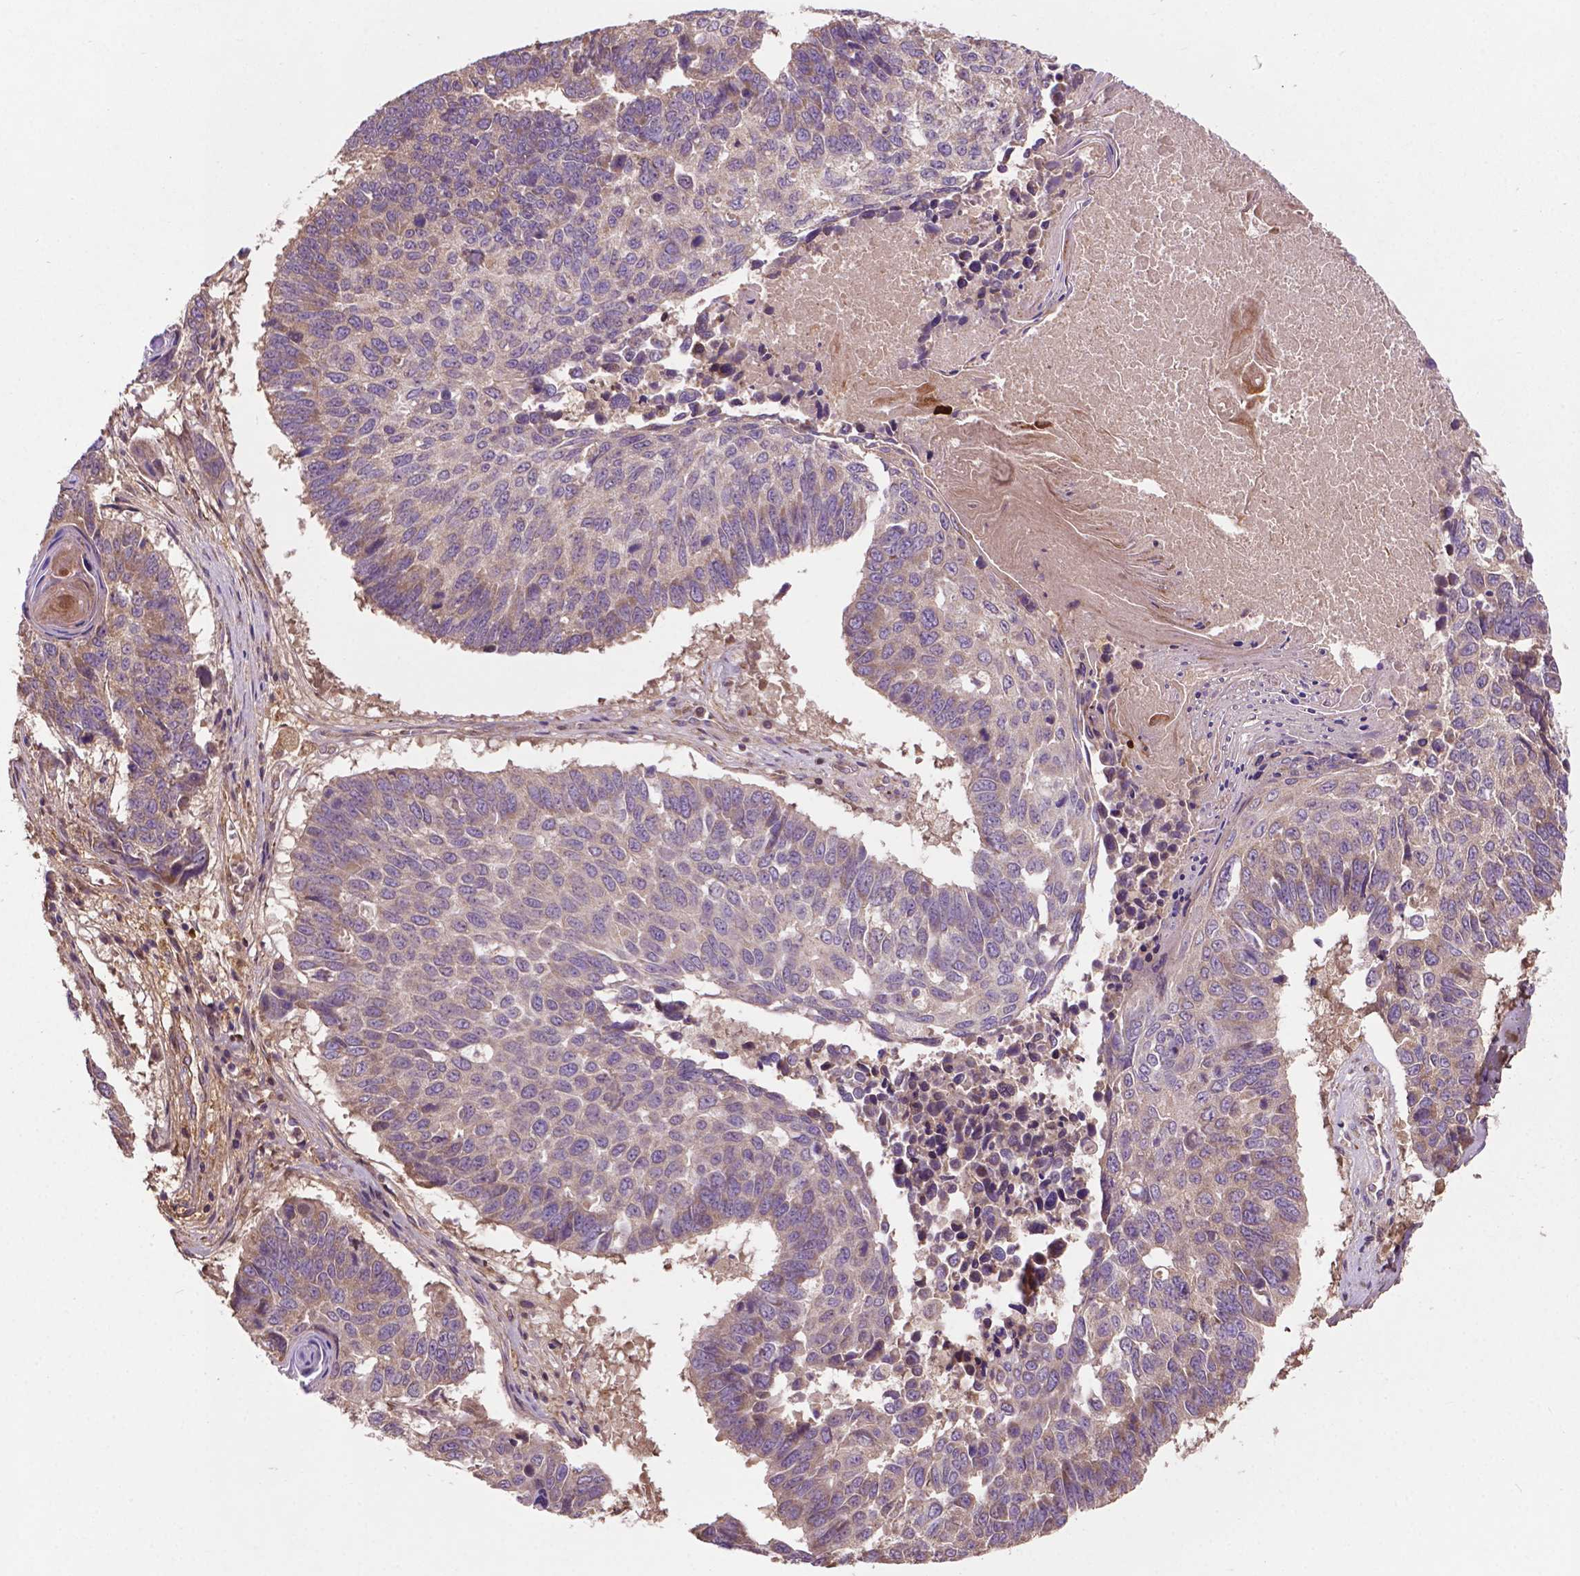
{"staining": {"intensity": "weak", "quantity": "25%-75%", "location": "cytoplasmic/membranous"}, "tissue": "lung cancer", "cell_type": "Tumor cells", "image_type": "cancer", "snomed": [{"axis": "morphology", "description": "Squamous cell carcinoma, NOS"}, {"axis": "topography", "description": "Lung"}], "caption": "There is low levels of weak cytoplasmic/membranous staining in tumor cells of lung squamous cell carcinoma, as demonstrated by immunohistochemical staining (brown color).", "gene": "GJA9", "patient": {"sex": "male", "age": 73}}